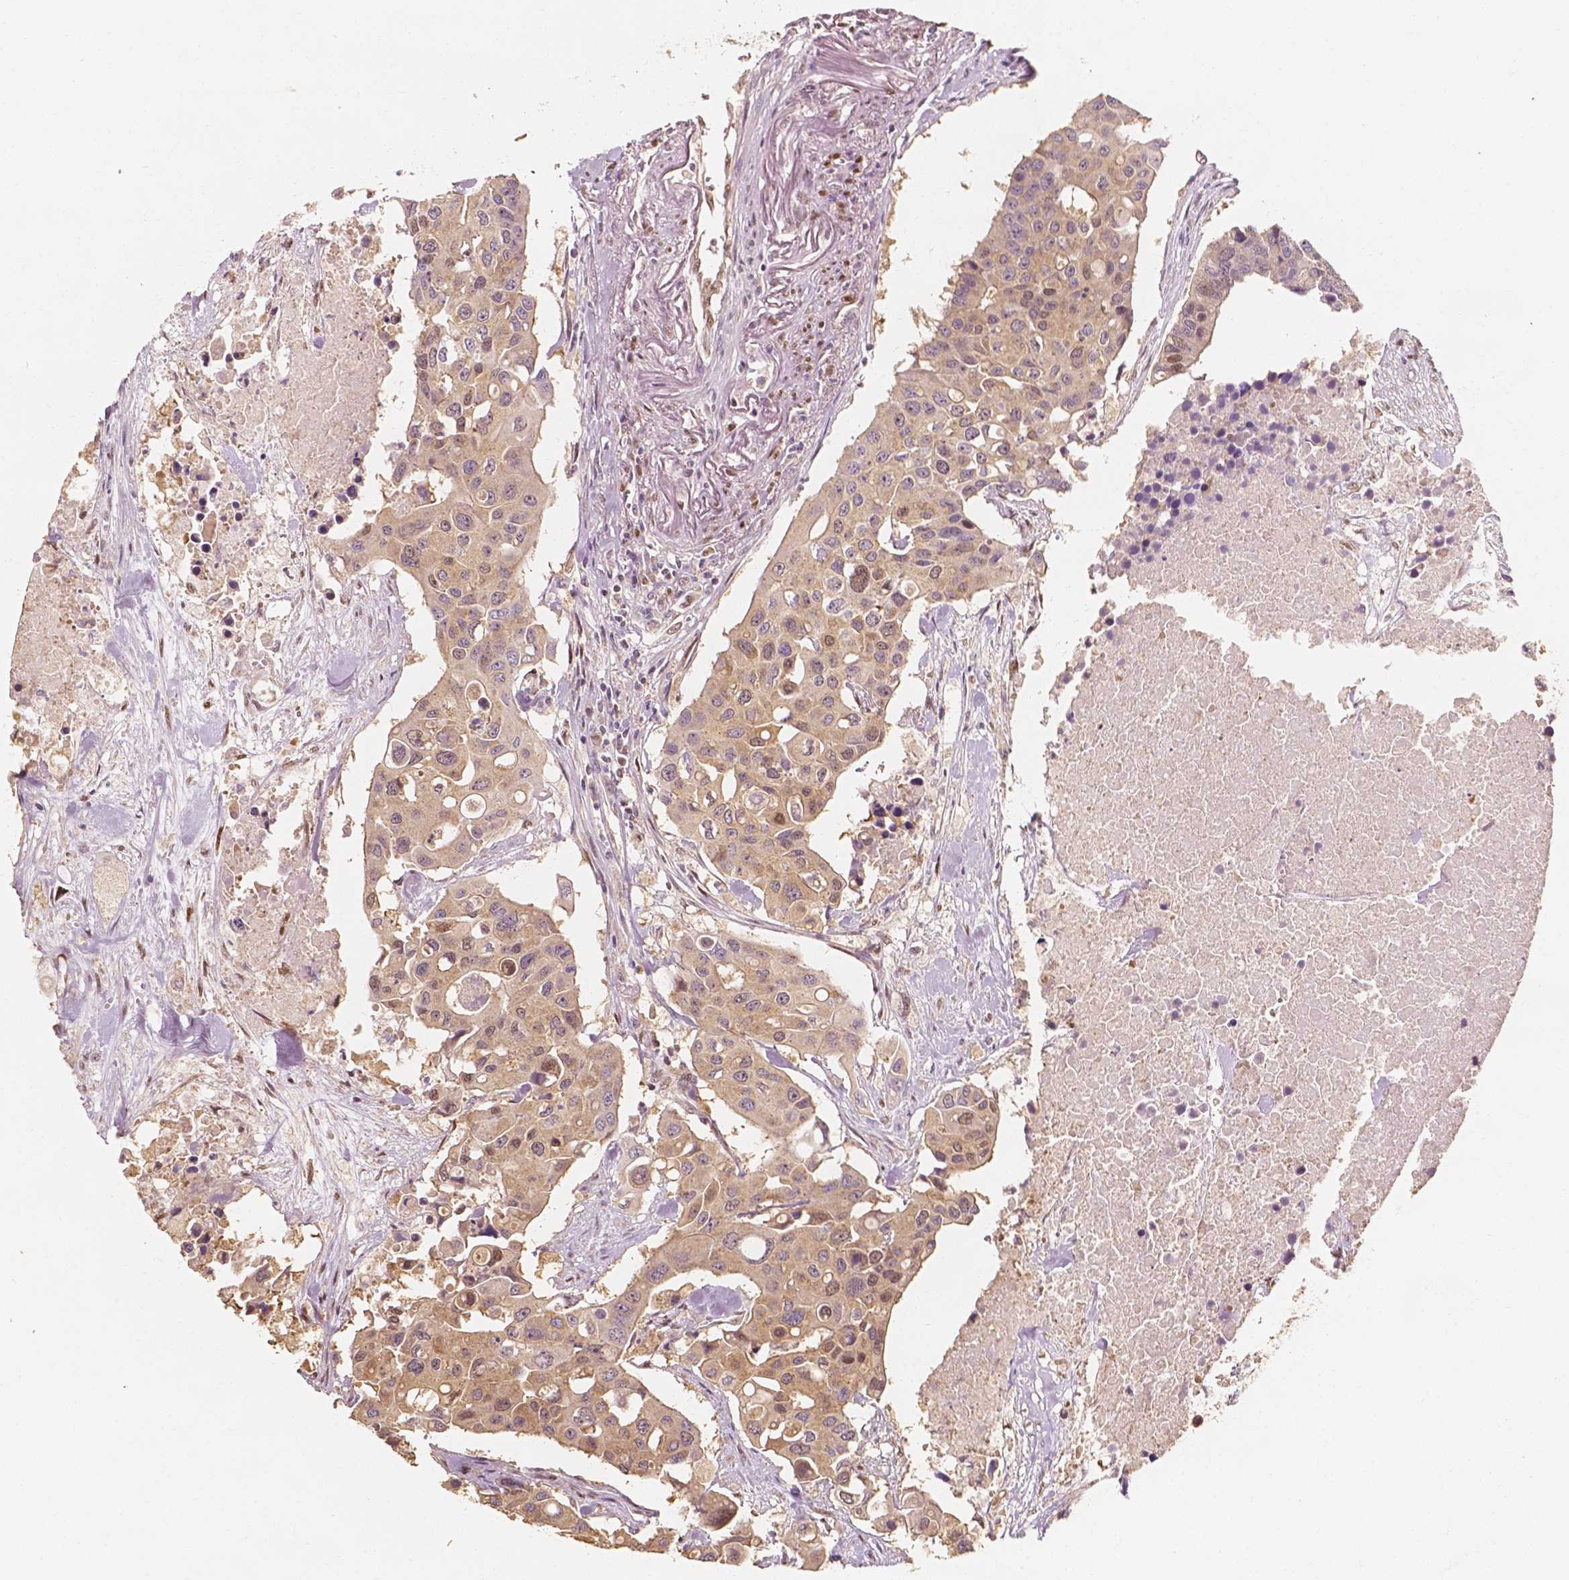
{"staining": {"intensity": "weak", "quantity": ">75%", "location": "cytoplasmic/membranous,nuclear"}, "tissue": "colorectal cancer", "cell_type": "Tumor cells", "image_type": "cancer", "snomed": [{"axis": "morphology", "description": "Adenocarcinoma, NOS"}, {"axis": "topography", "description": "Colon"}], "caption": "Colorectal adenocarcinoma stained with a brown dye displays weak cytoplasmic/membranous and nuclear positive staining in approximately >75% of tumor cells.", "gene": "TBC1D17", "patient": {"sex": "male", "age": 77}}